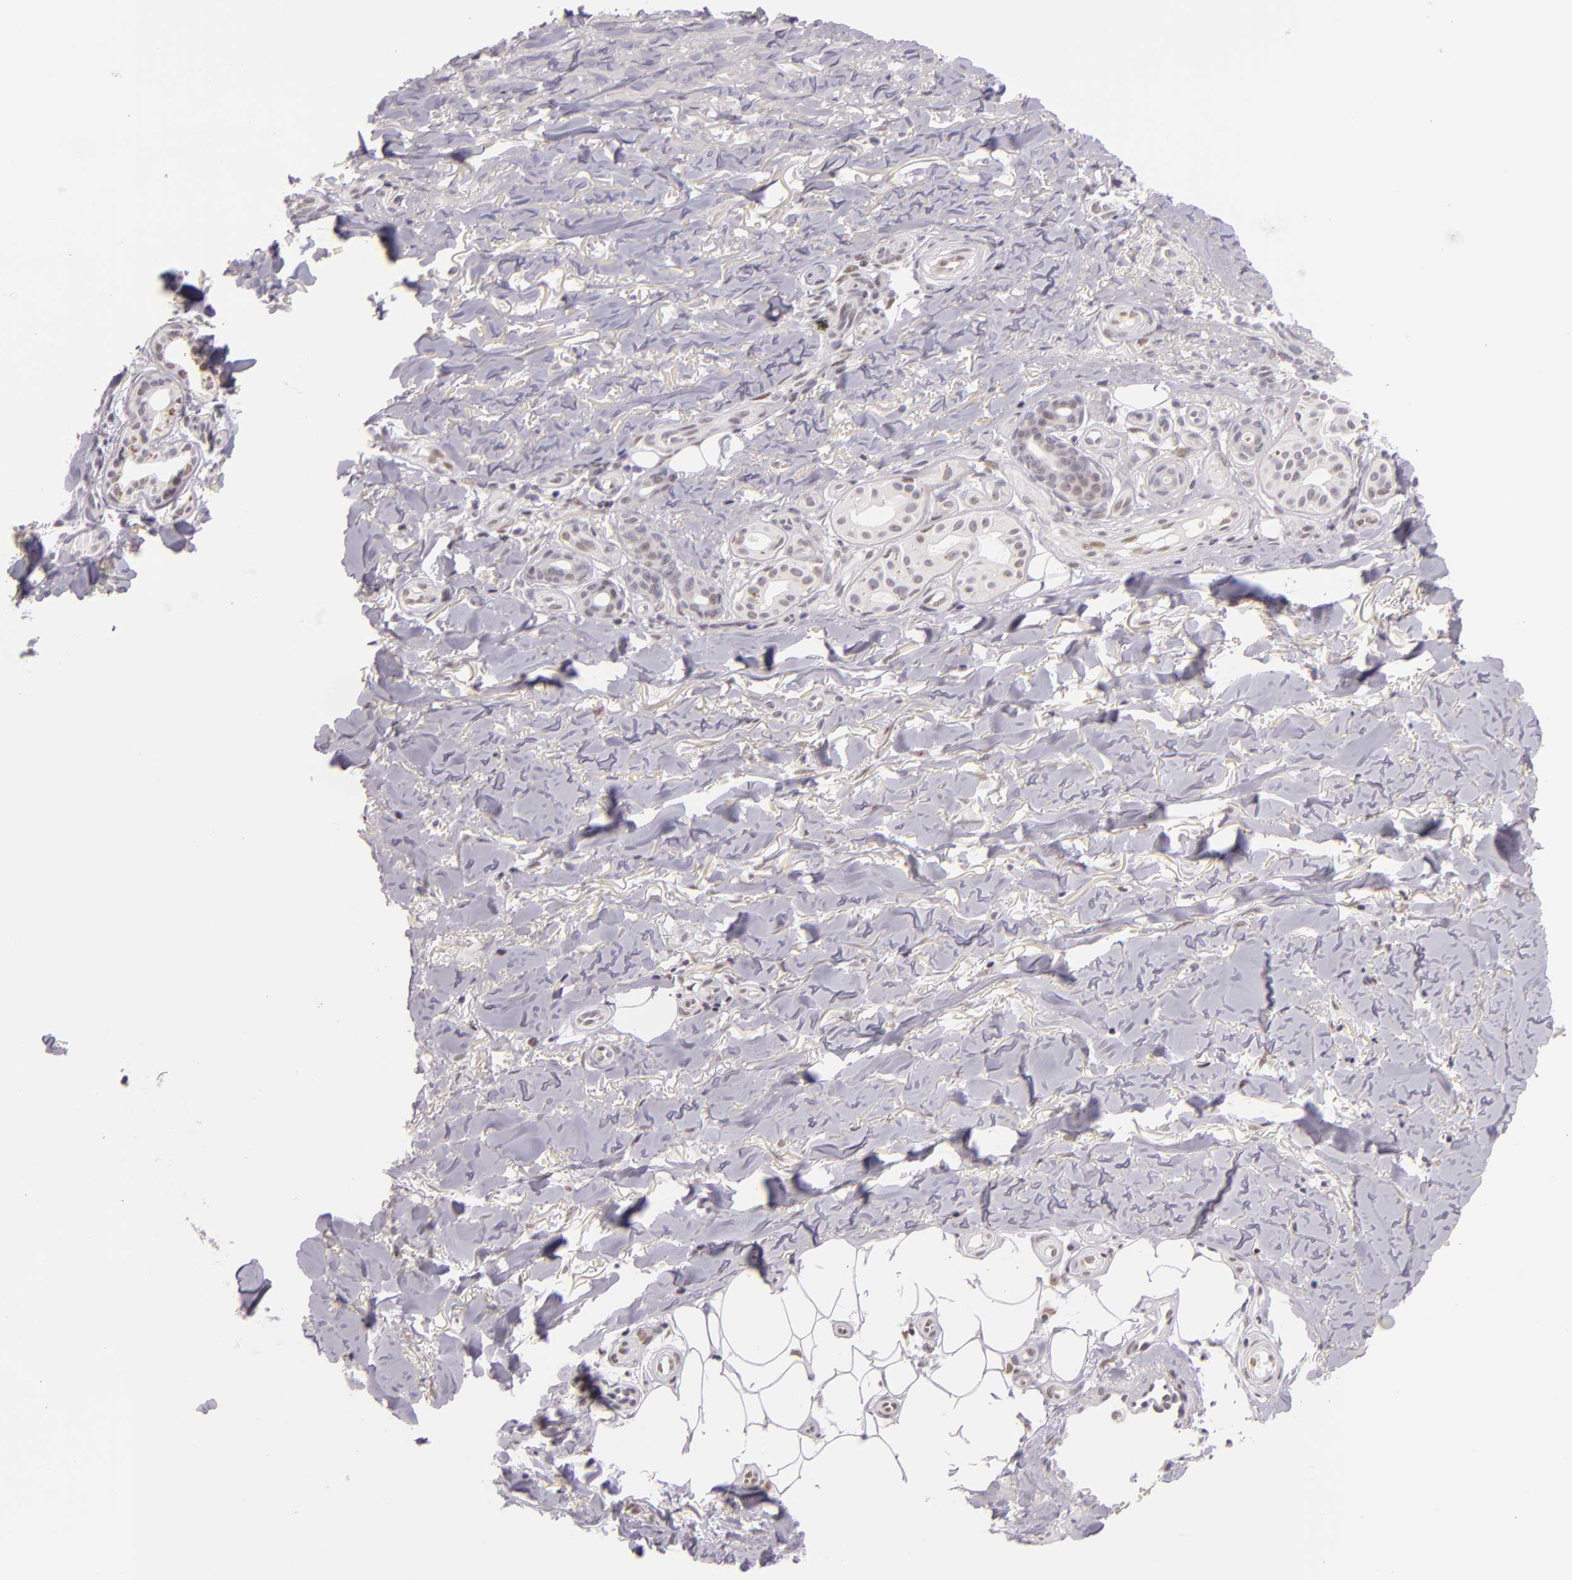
{"staining": {"intensity": "negative", "quantity": "none", "location": "none"}, "tissue": "skin cancer", "cell_type": "Tumor cells", "image_type": "cancer", "snomed": [{"axis": "morphology", "description": "Basal cell carcinoma"}, {"axis": "topography", "description": "Skin"}], "caption": "A high-resolution image shows immunohistochemistry staining of basal cell carcinoma (skin), which displays no significant expression in tumor cells.", "gene": "BCL3", "patient": {"sex": "male", "age": 81}}